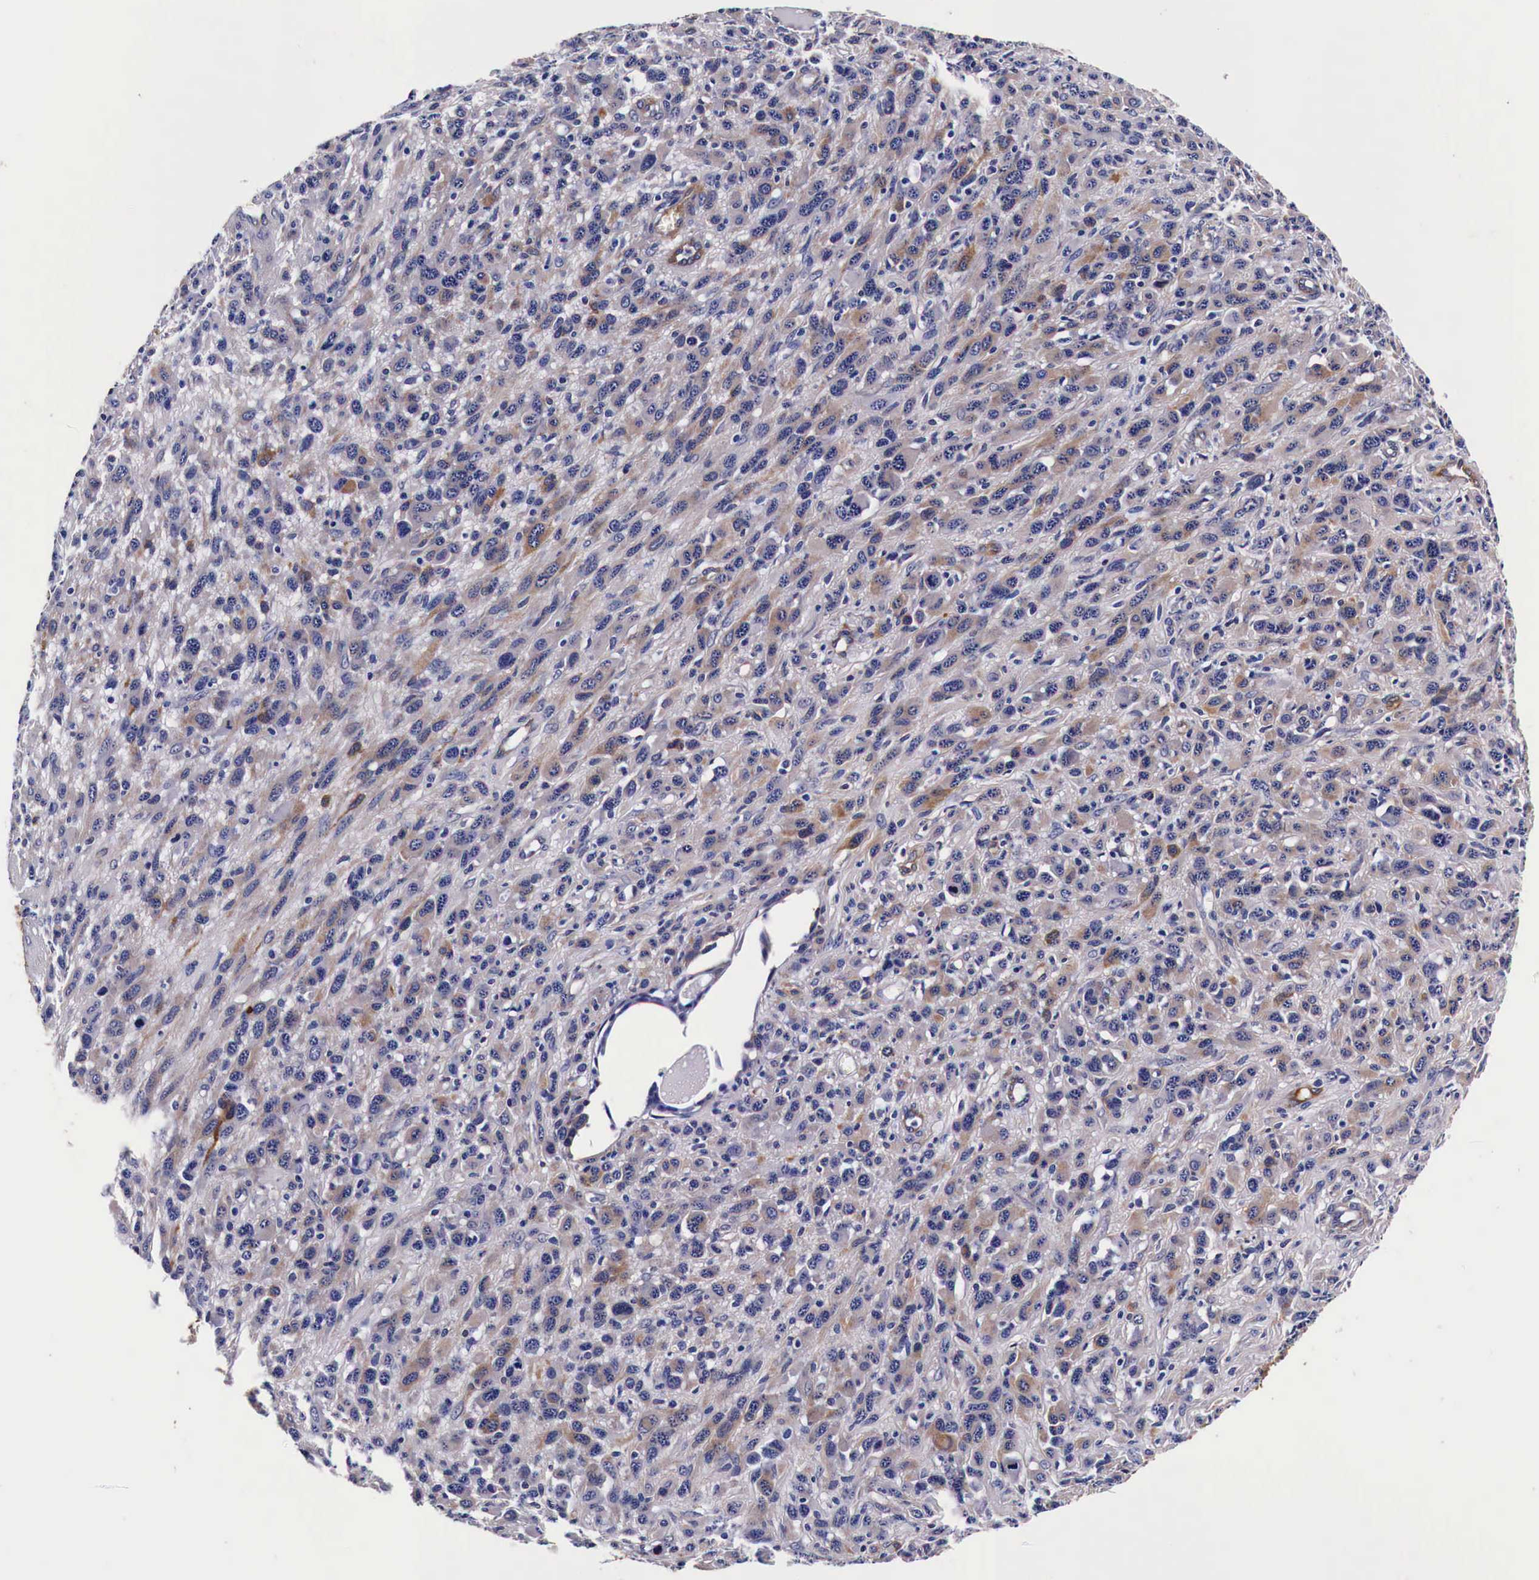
{"staining": {"intensity": "weak", "quantity": "25%-75%", "location": "cytoplasmic/membranous"}, "tissue": "melanoma", "cell_type": "Tumor cells", "image_type": "cancer", "snomed": [{"axis": "morphology", "description": "Malignant melanoma, NOS"}, {"axis": "topography", "description": "Skin"}], "caption": "Protein expression analysis of human melanoma reveals weak cytoplasmic/membranous staining in approximately 25%-75% of tumor cells.", "gene": "HSPB1", "patient": {"sex": "male", "age": 51}}